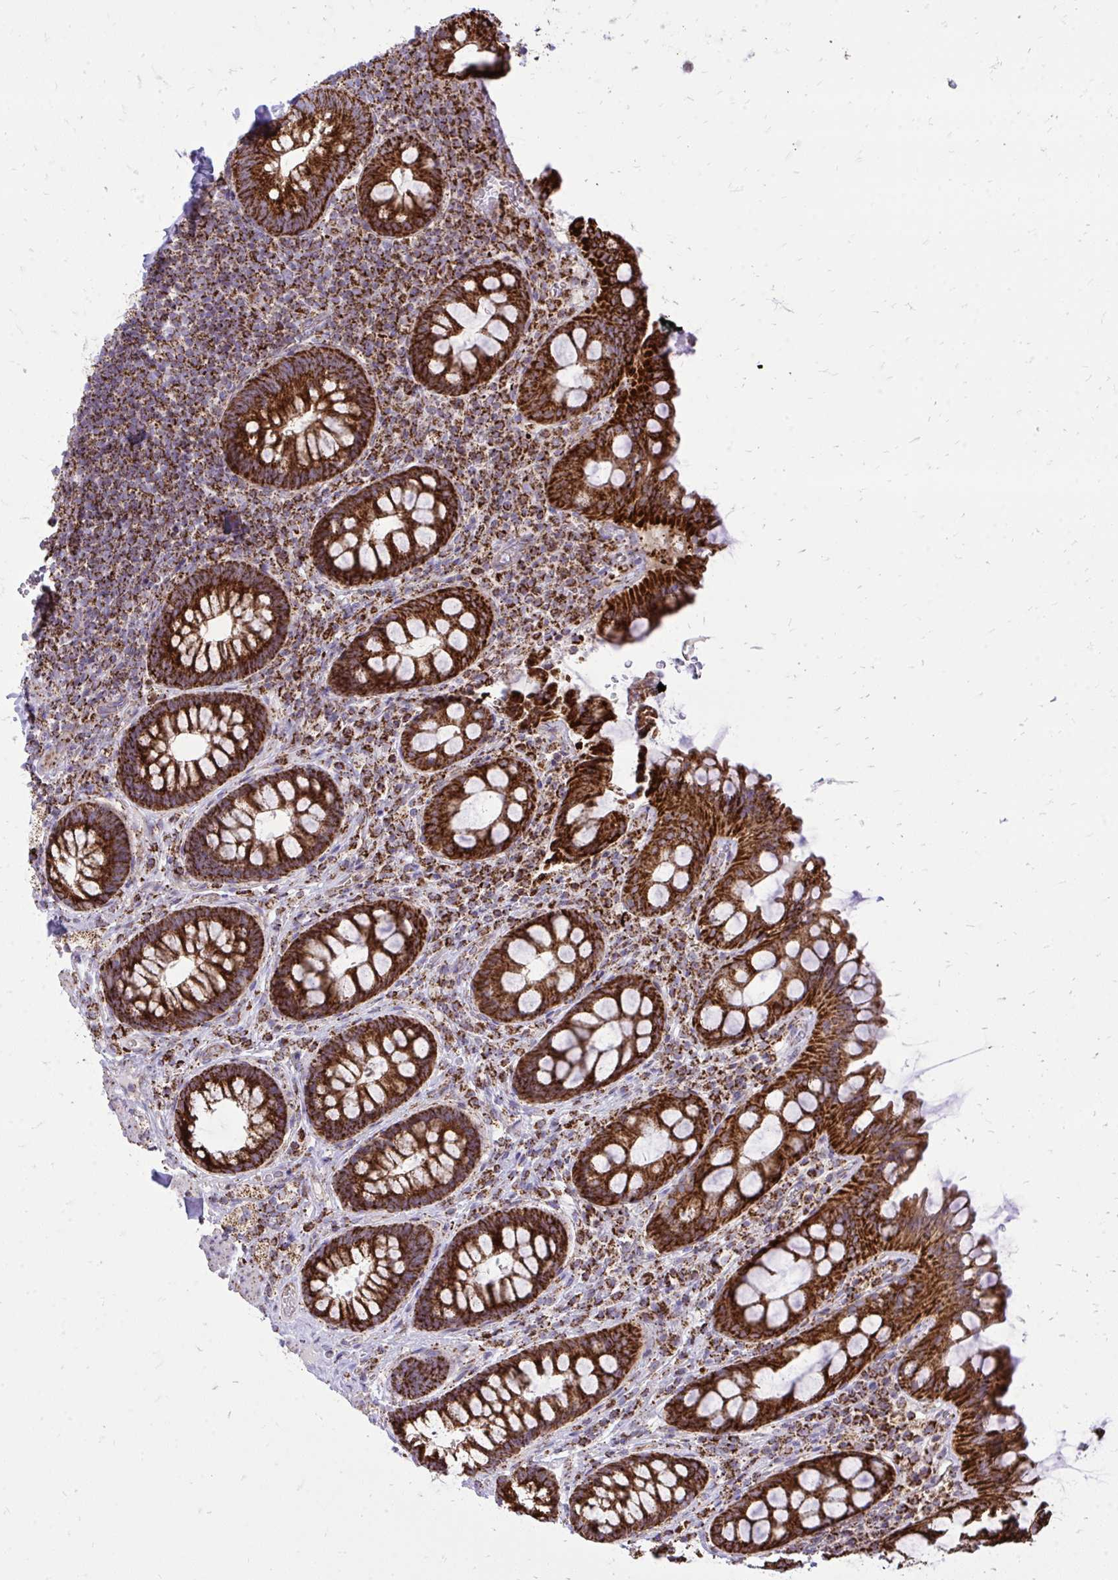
{"staining": {"intensity": "strong", "quantity": ">75%", "location": "cytoplasmic/membranous"}, "tissue": "rectum", "cell_type": "Glandular cells", "image_type": "normal", "snomed": [{"axis": "morphology", "description": "Normal tissue, NOS"}, {"axis": "topography", "description": "Rectum"}, {"axis": "topography", "description": "Peripheral nerve tissue"}], "caption": "DAB (3,3'-diaminobenzidine) immunohistochemical staining of unremarkable human rectum exhibits strong cytoplasmic/membranous protein staining in approximately >75% of glandular cells.", "gene": "SPTBN2", "patient": {"sex": "female", "age": 69}}